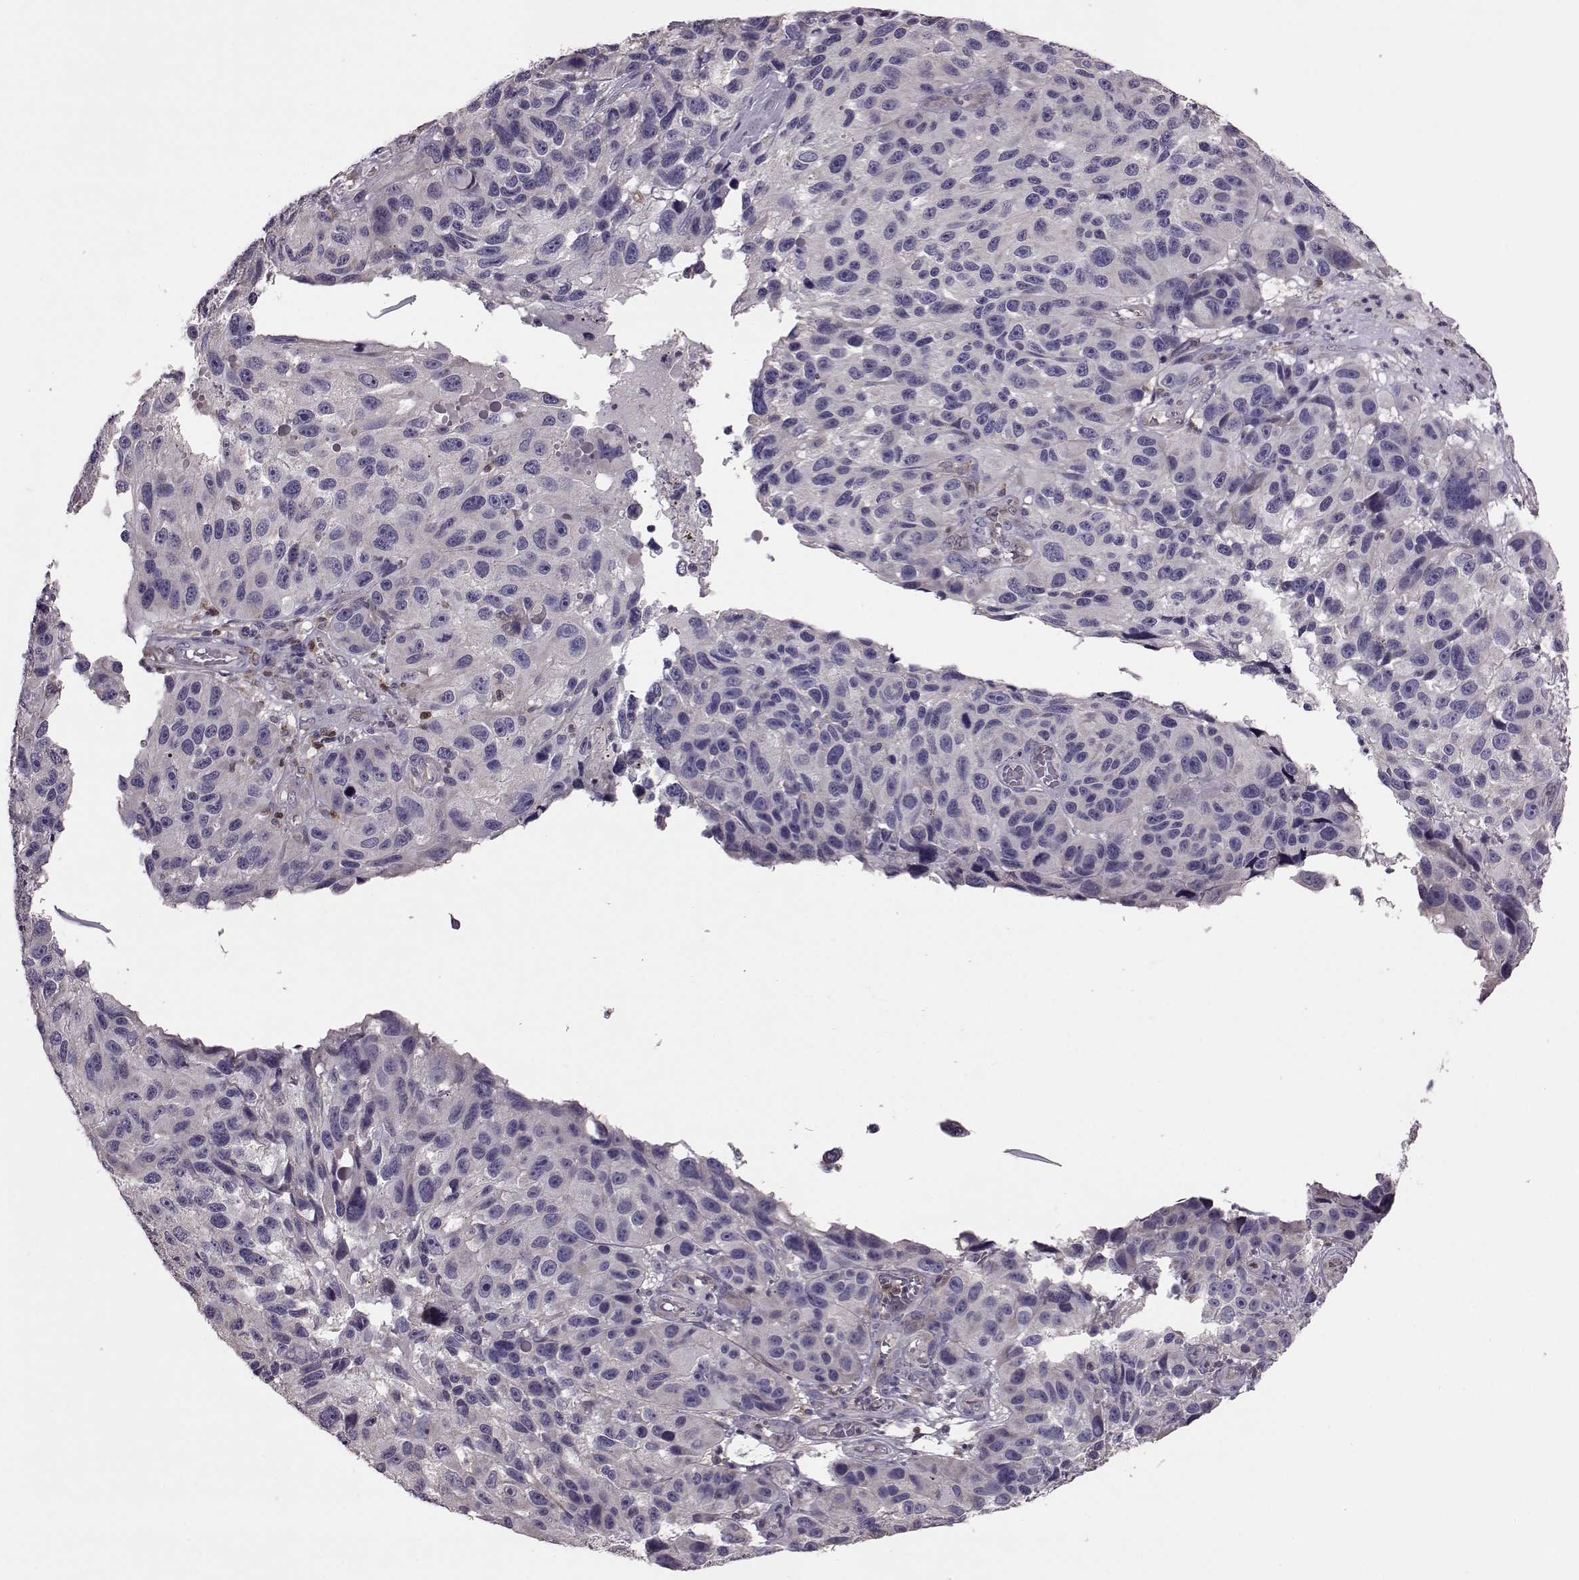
{"staining": {"intensity": "negative", "quantity": "none", "location": "none"}, "tissue": "melanoma", "cell_type": "Tumor cells", "image_type": "cancer", "snomed": [{"axis": "morphology", "description": "Malignant melanoma, NOS"}, {"axis": "topography", "description": "Skin"}], "caption": "High power microscopy histopathology image of an IHC histopathology image of malignant melanoma, revealing no significant staining in tumor cells. (DAB IHC with hematoxylin counter stain).", "gene": "CDC42SE1", "patient": {"sex": "male", "age": 53}}